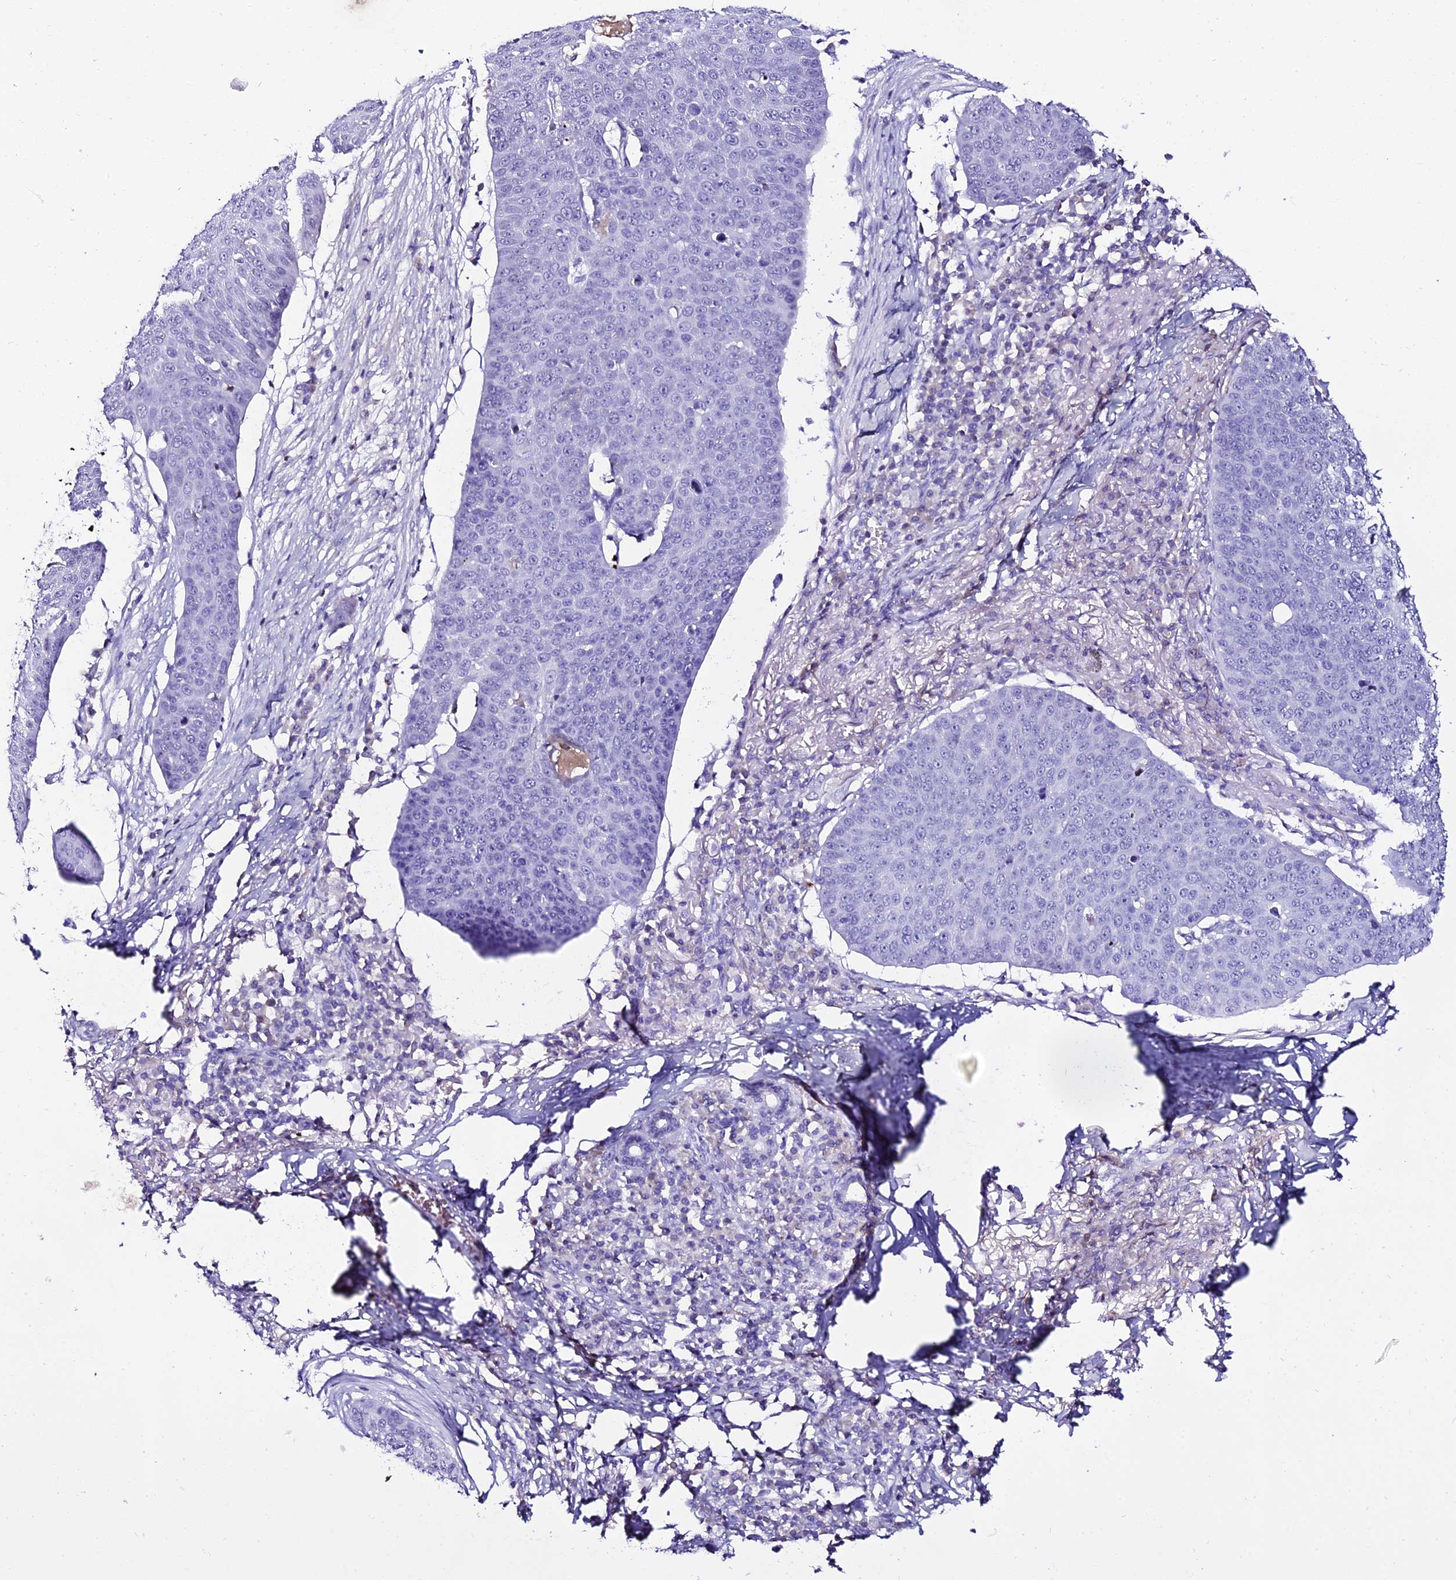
{"staining": {"intensity": "negative", "quantity": "none", "location": "none"}, "tissue": "skin cancer", "cell_type": "Tumor cells", "image_type": "cancer", "snomed": [{"axis": "morphology", "description": "Squamous cell carcinoma, NOS"}, {"axis": "topography", "description": "Skin"}], "caption": "Micrograph shows no protein positivity in tumor cells of skin squamous cell carcinoma tissue.", "gene": "DEFB132", "patient": {"sex": "male", "age": 71}}